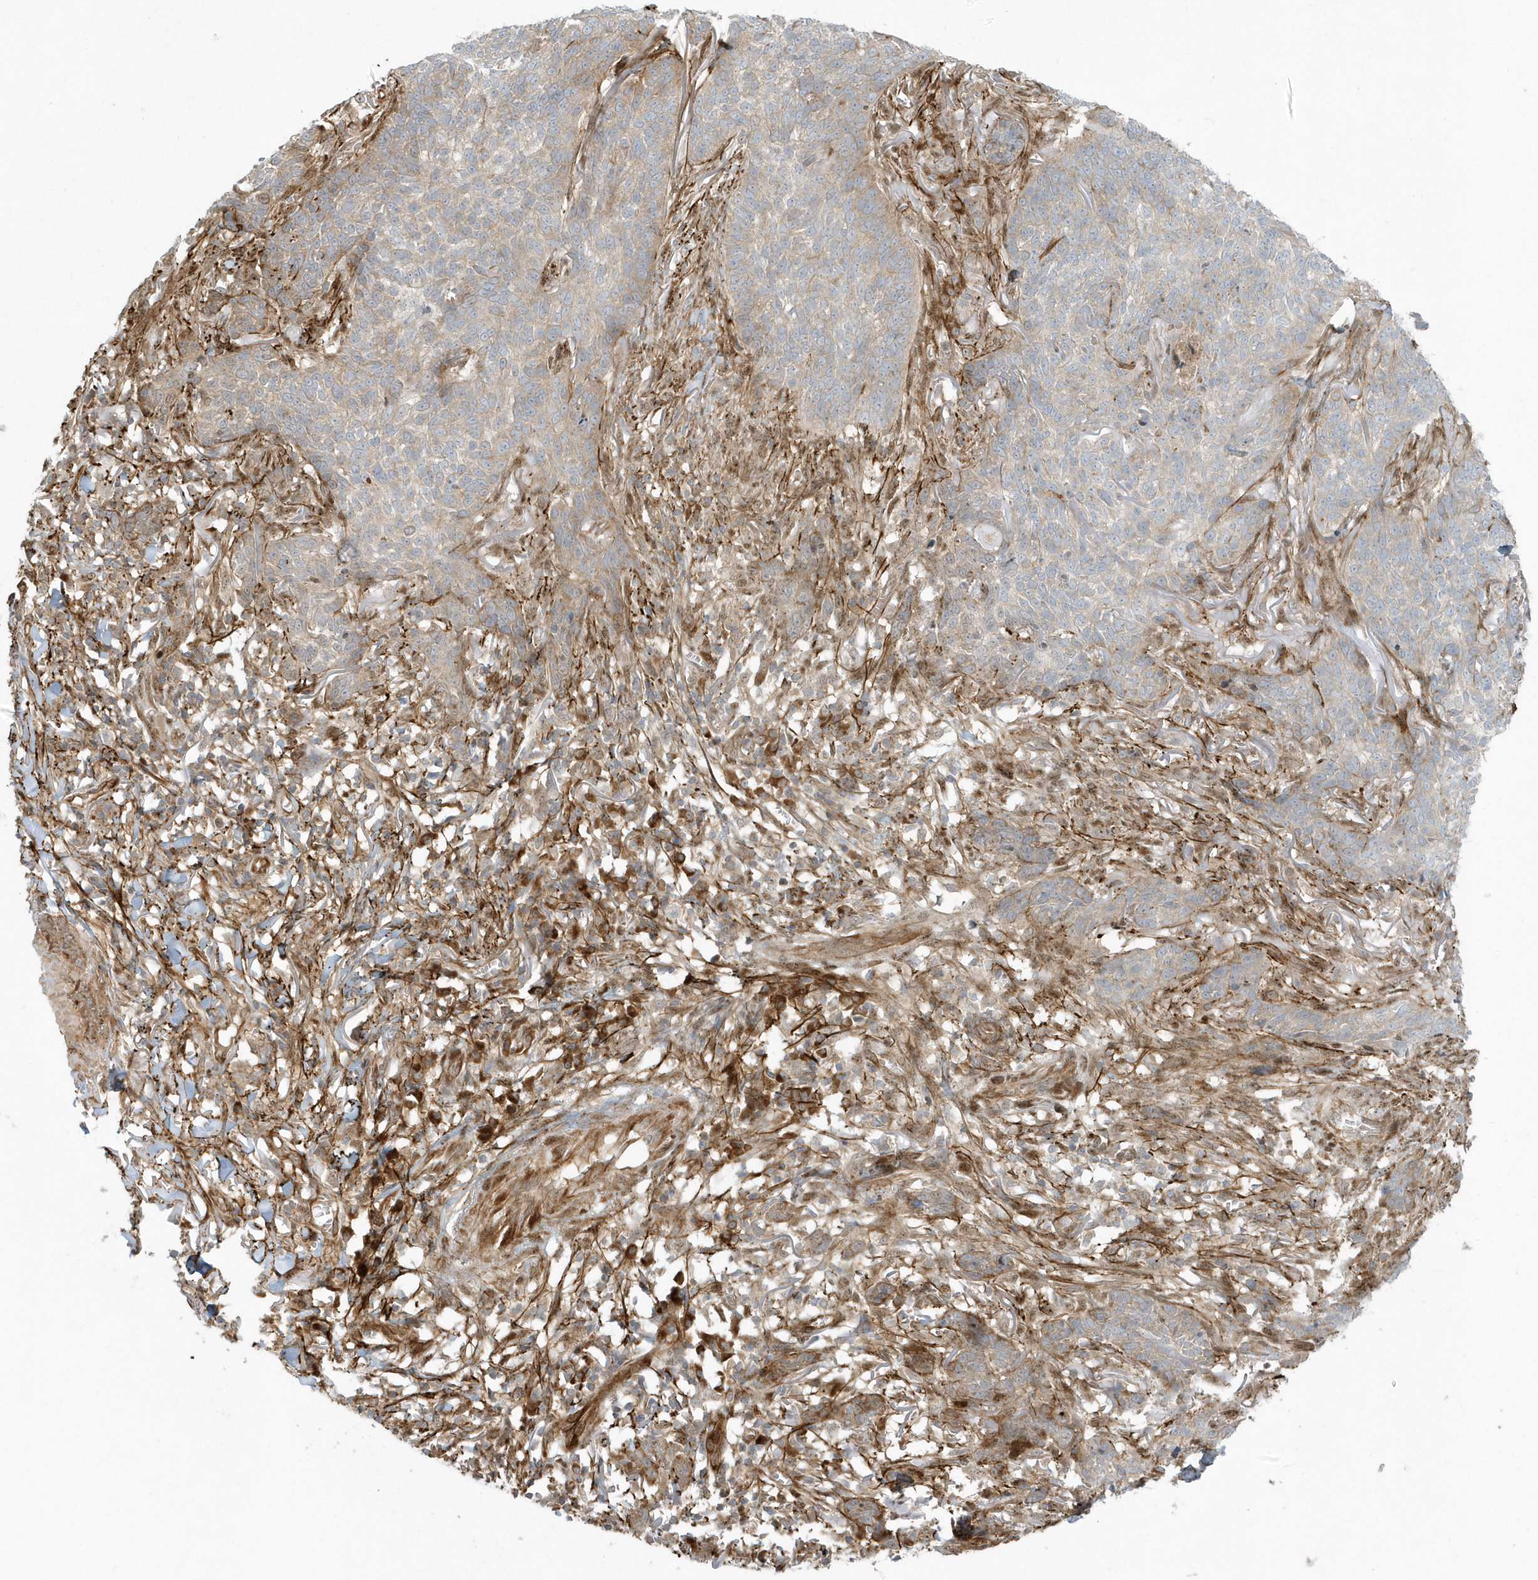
{"staining": {"intensity": "moderate", "quantity": "<25%", "location": "cytoplasmic/membranous"}, "tissue": "skin cancer", "cell_type": "Tumor cells", "image_type": "cancer", "snomed": [{"axis": "morphology", "description": "Basal cell carcinoma"}, {"axis": "topography", "description": "Skin"}], "caption": "A high-resolution histopathology image shows immunohistochemistry (IHC) staining of skin cancer, which exhibits moderate cytoplasmic/membranous positivity in approximately <25% of tumor cells.", "gene": "MASP2", "patient": {"sex": "male", "age": 85}}